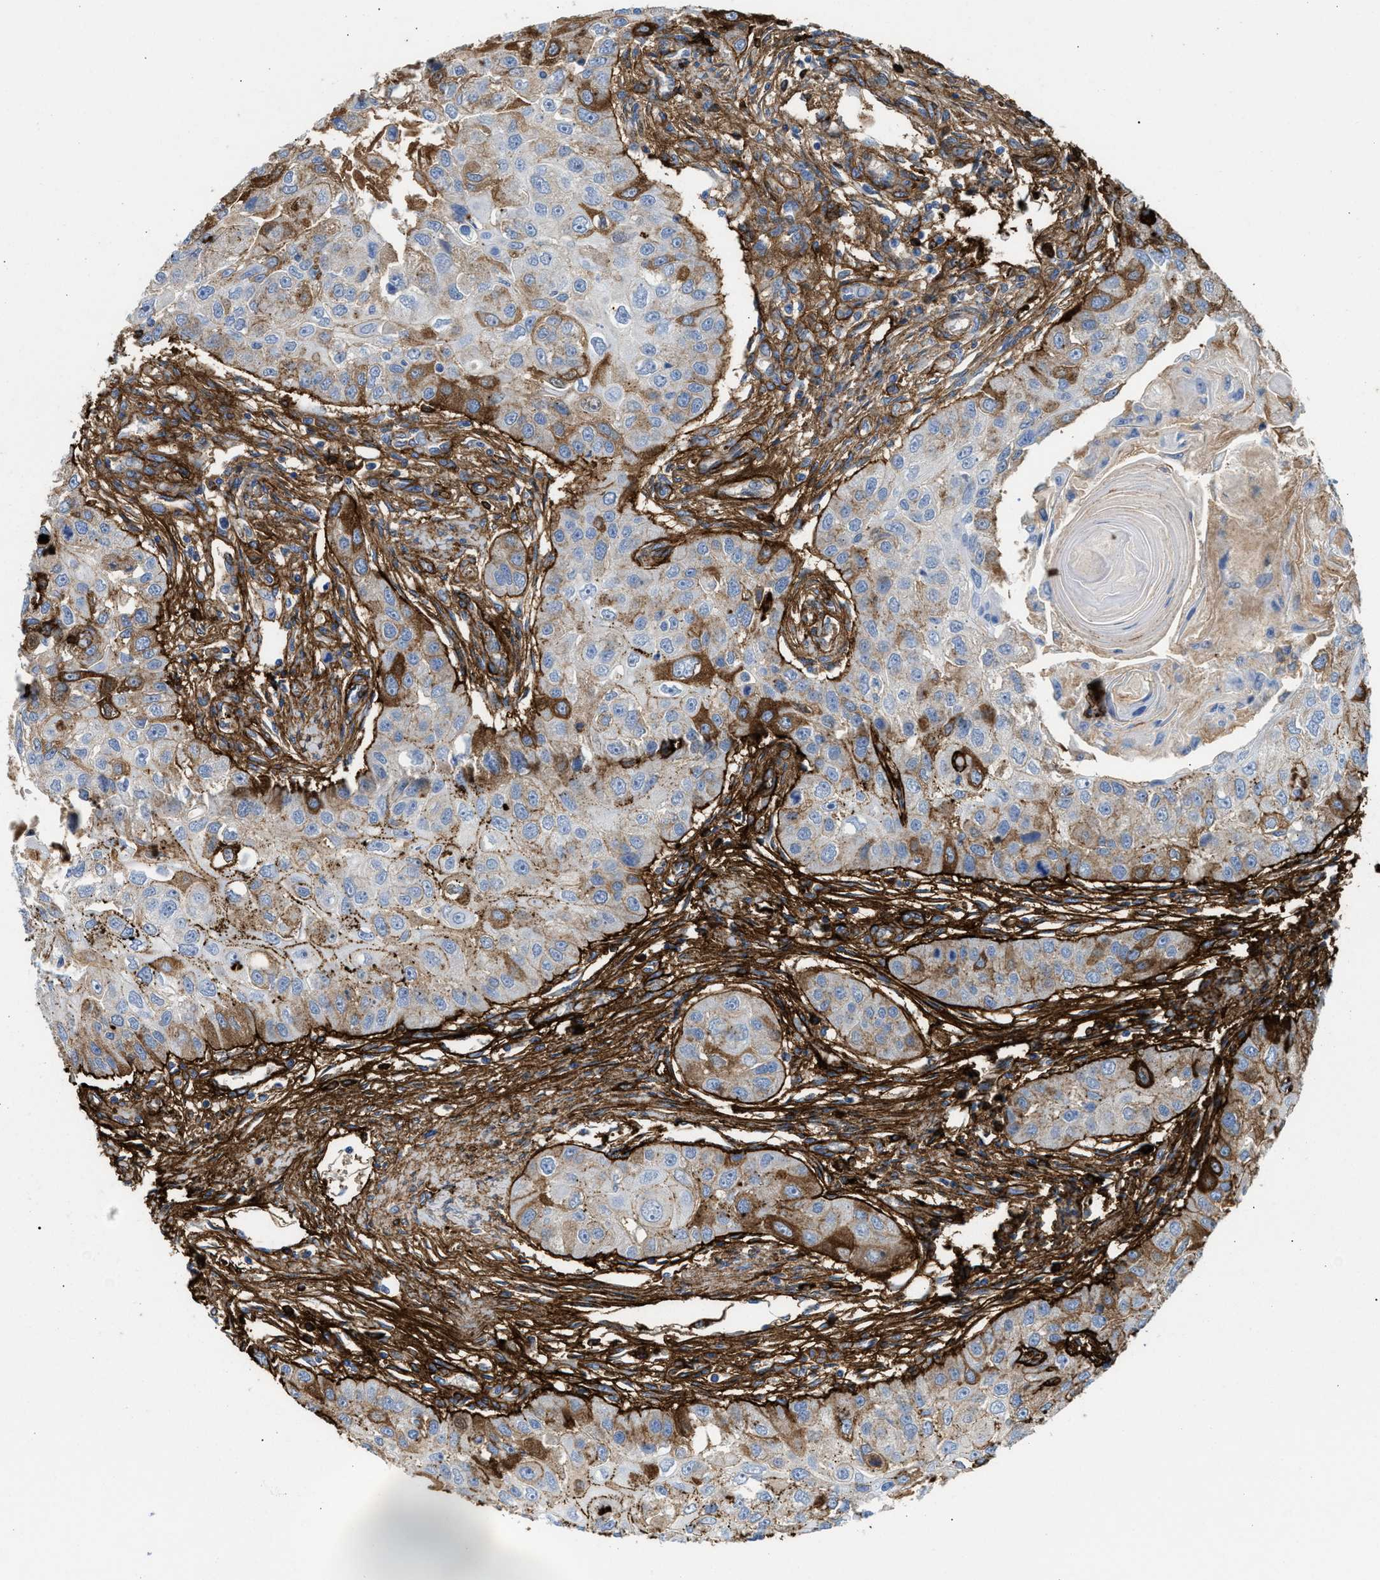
{"staining": {"intensity": "moderate", "quantity": "<25%", "location": "cytoplasmic/membranous"}, "tissue": "head and neck cancer", "cell_type": "Tumor cells", "image_type": "cancer", "snomed": [{"axis": "morphology", "description": "Normal tissue, NOS"}, {"axis": "morphology", "description": "Squamous cell carcinoma, NOS"}, {"axis": "topography", "description": "Skeletal muscle"}, {"axis": "topography", "description": "Head-Neck"}], "caption": "A low amount of moderate cytoplasmic/membranous positivity is present in about <25% of tumor cells in head and neck cancer (squamous cell carcinoma) tissue.", "gene": "TNR", "patient": {"sex": "male", "age": 51}}